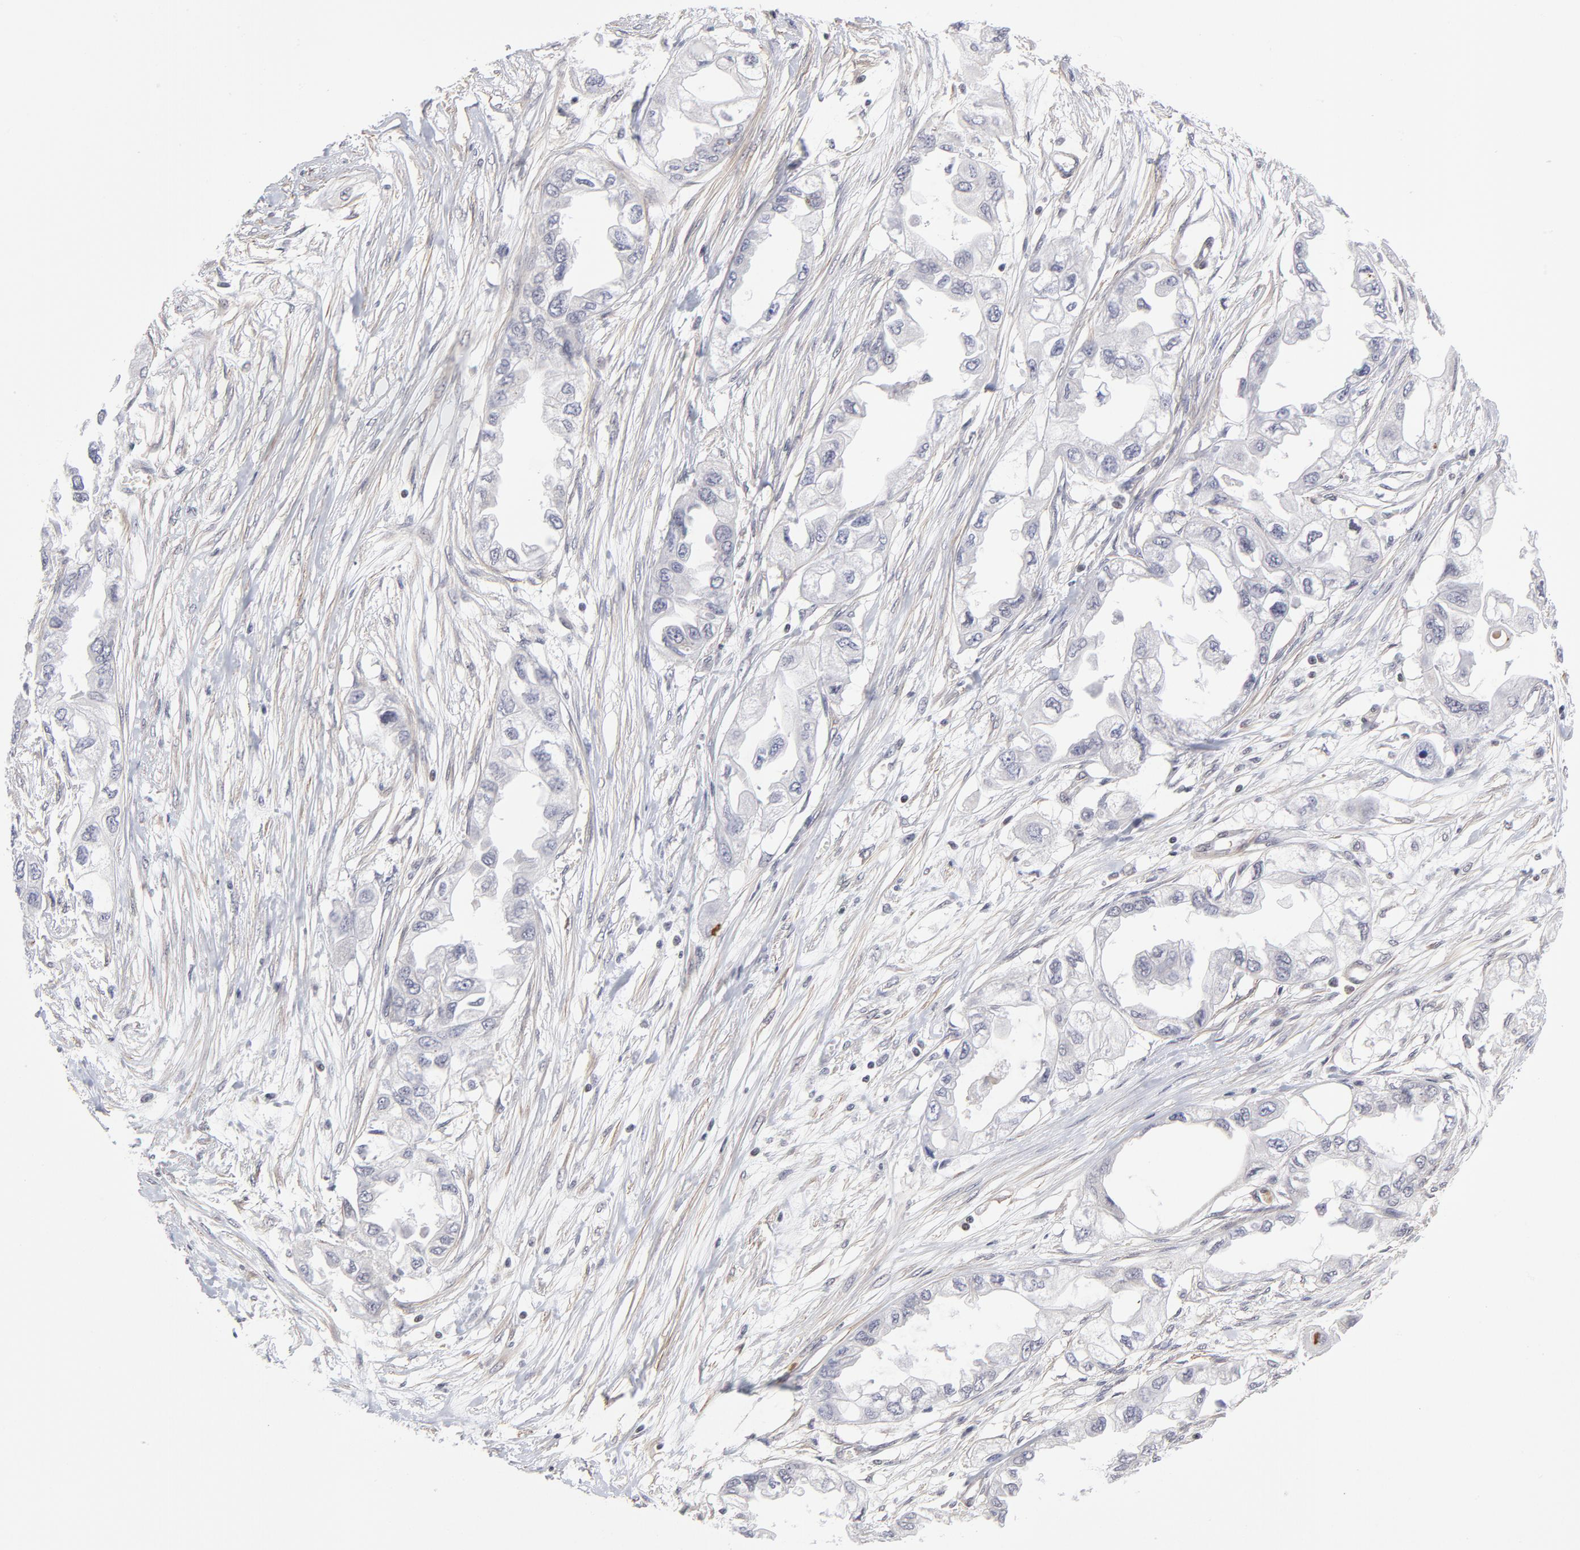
{"staining": {"intensity": "negative", "quantity": "none", "location": "none"}, "tissue": "endometrial cancer", "cell_type": "Tumor cells", "image_type": "cancer", "snomed": [{"axis": "morphology", "description": "Adenocarcinoma, NOS"}, {"axis": "topography", "description": "Endometrium"}], "caption": "Human endometrial adenocarcinoma stained for a protein using IHC reveals no positivity in tumor cells.", "gene": "CTCF", "patient": {"sex": "female", "age": 67}}